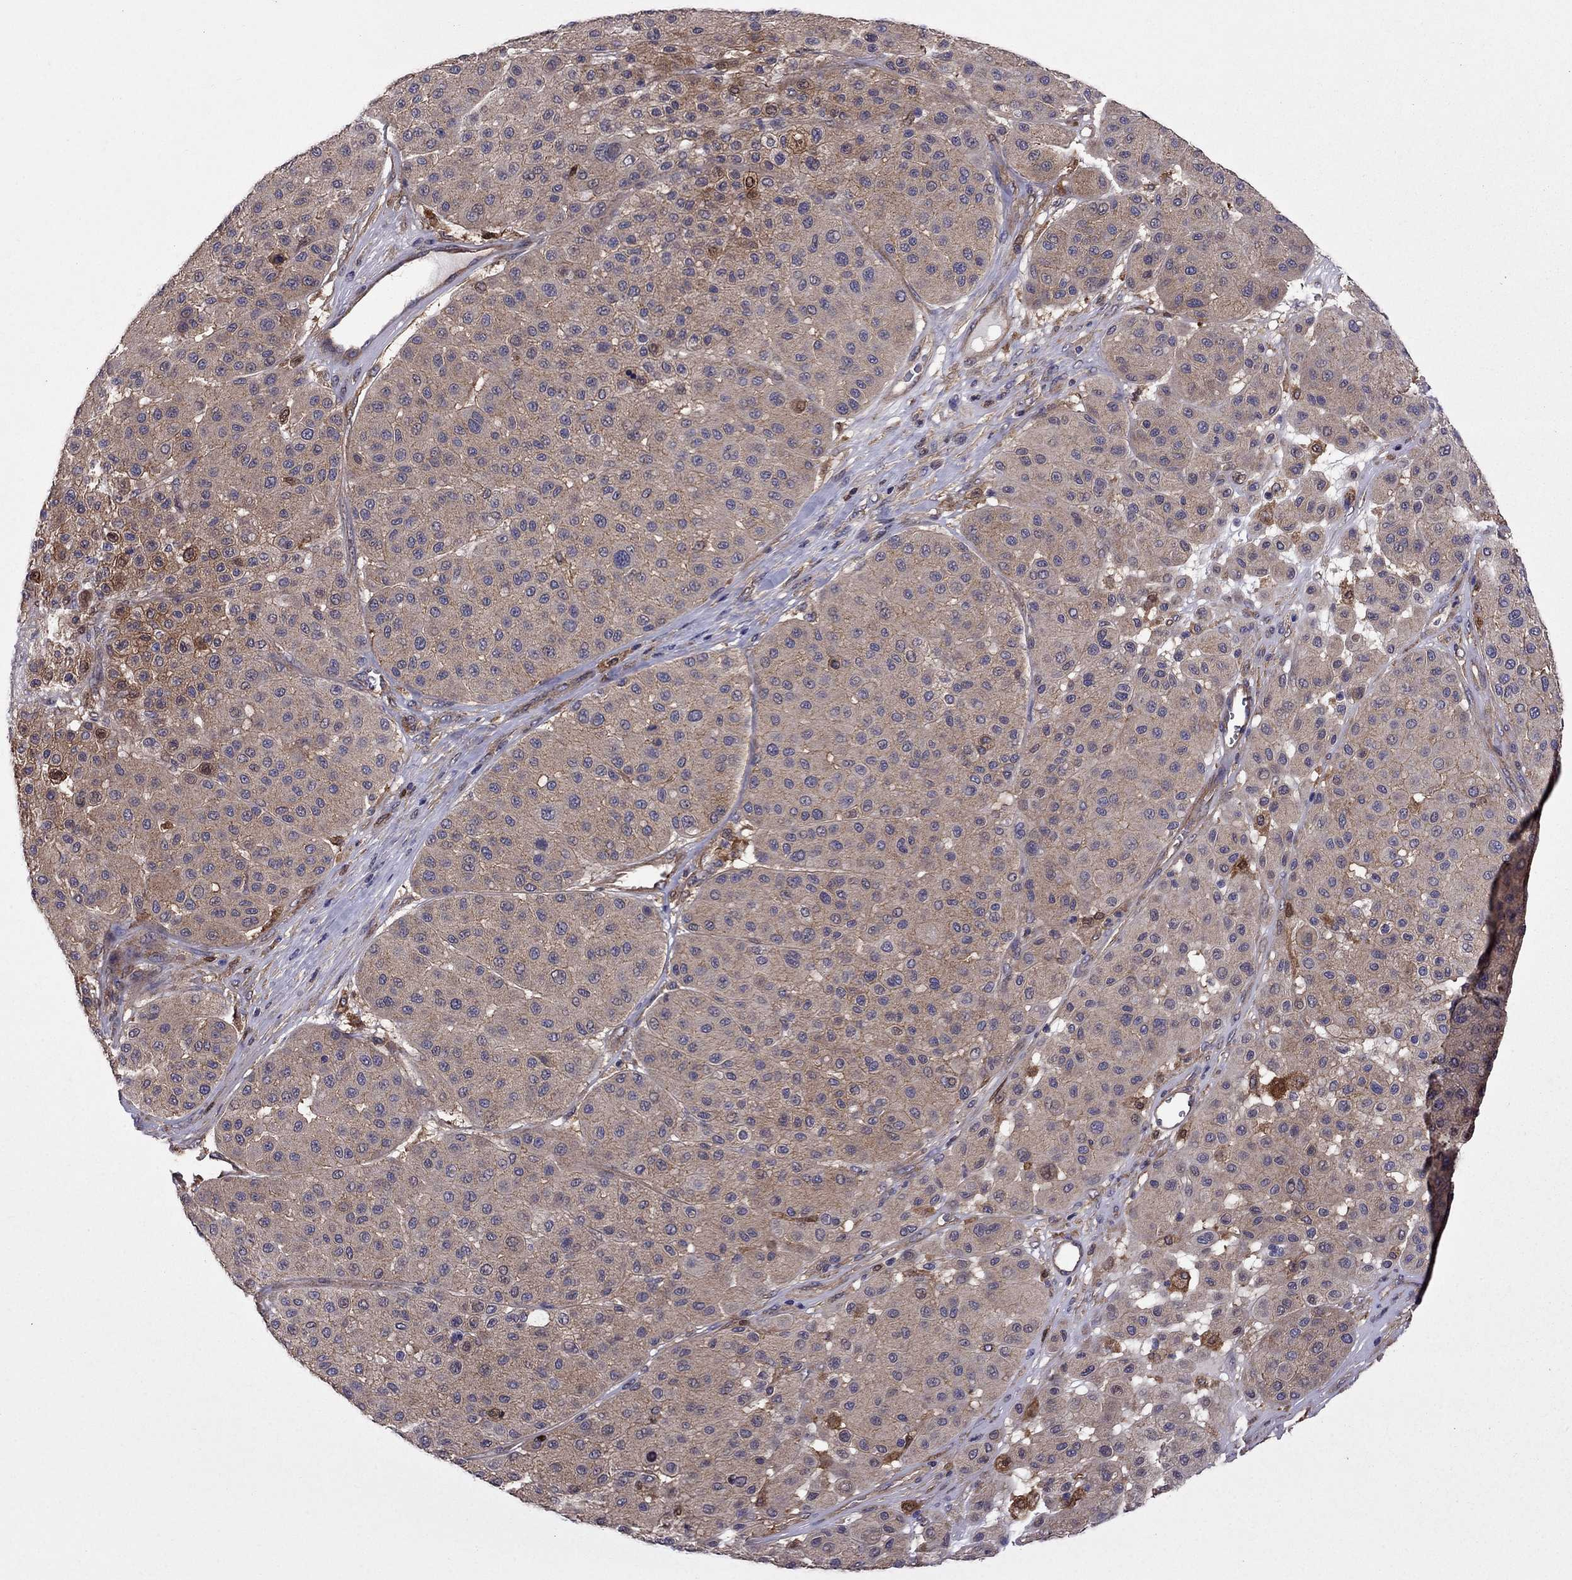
{"staining": {"intensity": "weak", "quantity": ">75%", "location": "cytoplasmic/membranous"}, "tissue": "melanoma", "cell_type": "Tumor cells", "image_type": "cancer", "snomed": [{"axis": "morphology", "description": "Malignant melanoma, Metastatic site"}, {"axis": "topography", "description": "Smooth muscle"}], "caption": "This is a histology image of immunohistochemistry (IHC) staining of malignant melanoma (metastatic site), which shows weak staining in the cytoplasmic/membranous of tumor cells.", "gene": "ITGB1", "patient": {"sex": "male", "age": 41}}